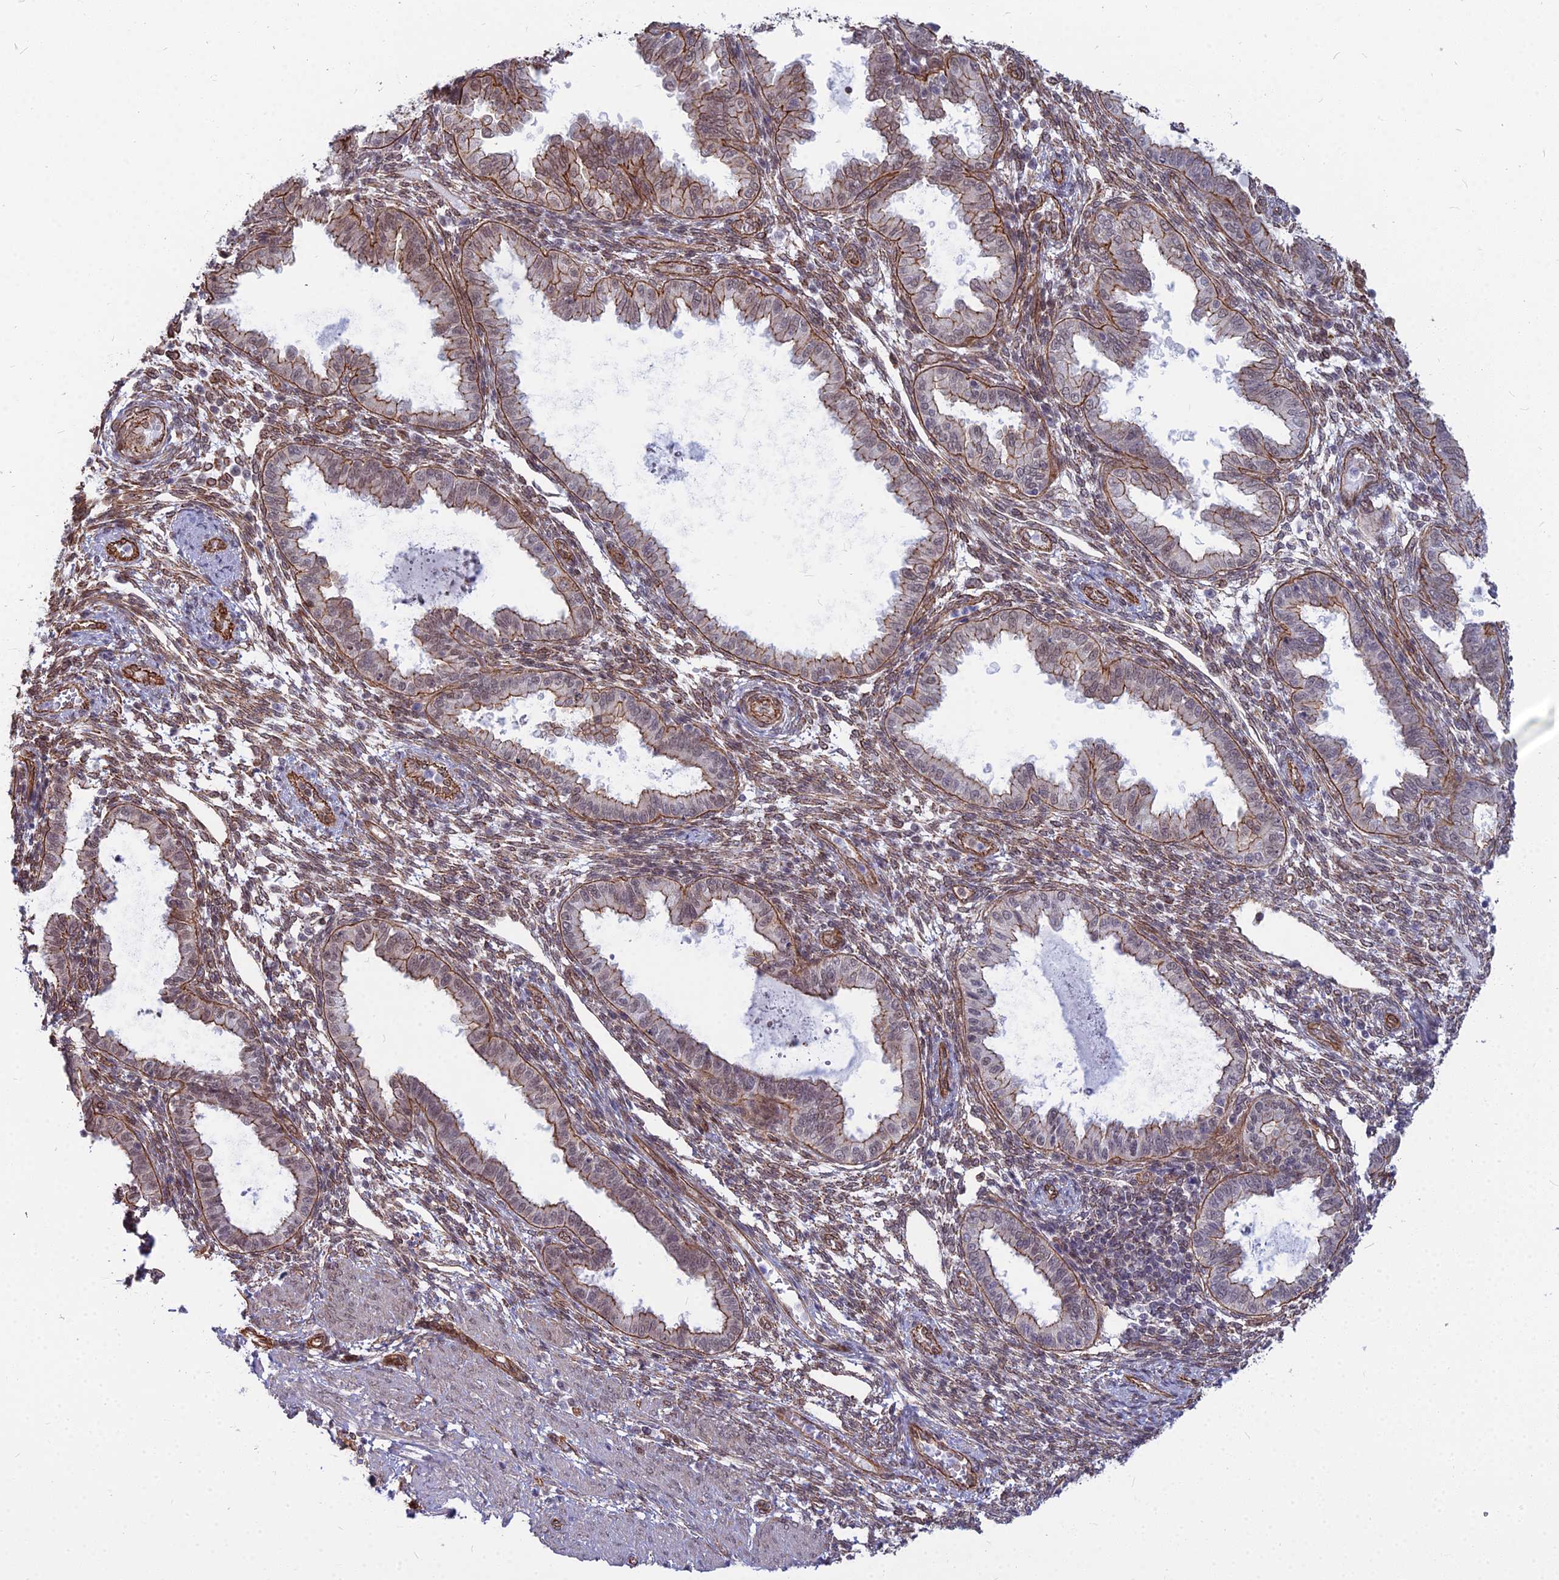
{"staining": {"intensity": "moderate", "quantity": "<25%", "location": "cytoplasmic/membranous"}, "tissue": "endometrium", "cell_type": "Cells in endometrial stroma", "image_type": "normal", "snomed": [{"axis": "morphology", "description": "Normal tissue, NOS"}, {"axis": "topography", "description": "Endometrium"}], "caption": "DAB immunohistochemical staining of normal human endometrium displays moderate cytoplasmic/membranous protein expression in about <25% of cells in endometrial stroma. The protein is stained brown, and the nuclei are stained in blue (DAB IHC with brightfield microscopy, high magnification).", "gene": "YJU2", "patient": {"sex": "female", "age": 33}}